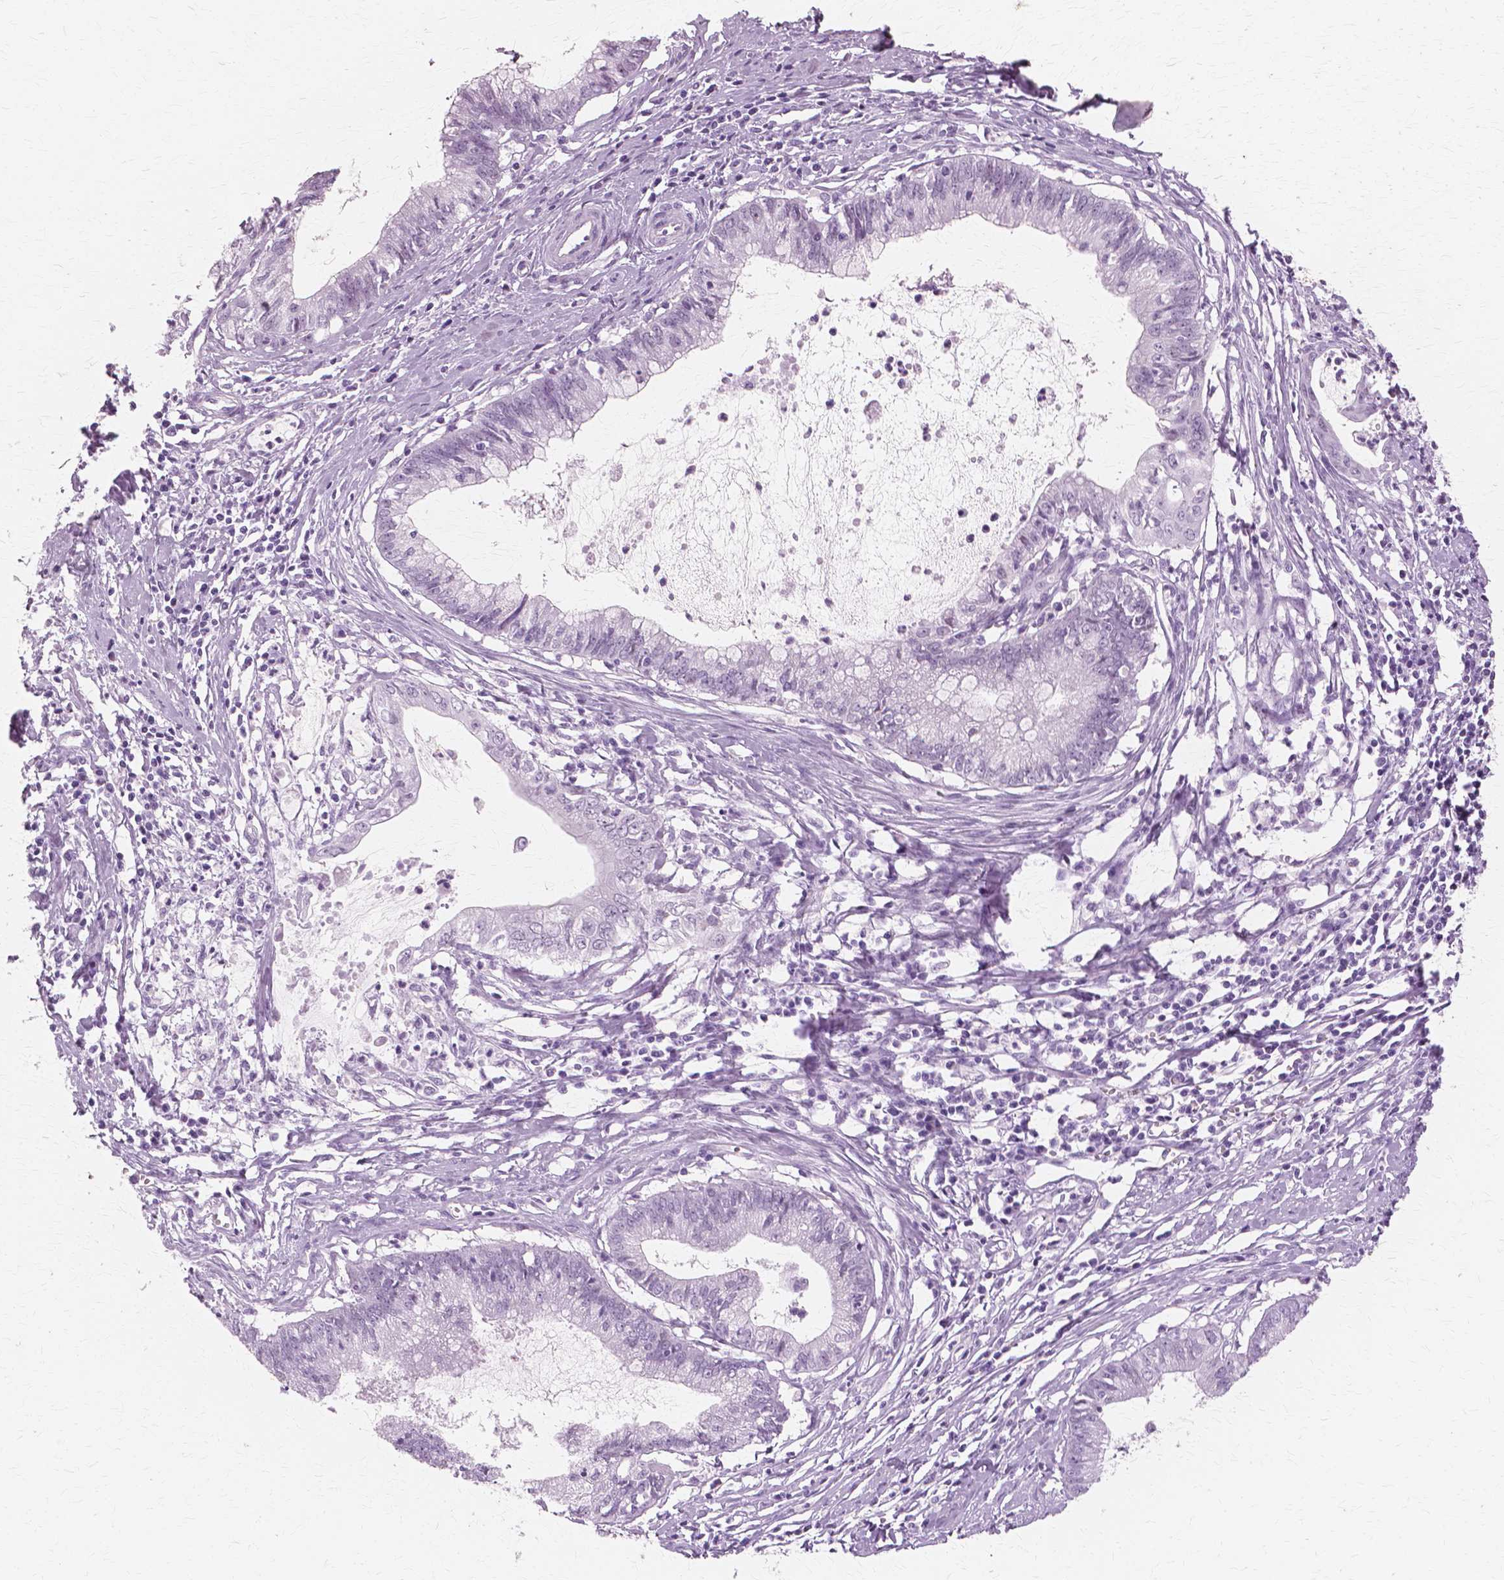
{"staining": {"intensity": "negative", "quantity": "none", "location": "none"}, "tissue": "cervical cancer", "cell_type": "Tumor cells", "image_type": "cancer", "snomed": [{"axis": "morphology", "description": "Normal tissue, NOS"}, {"axis": "morphology", "description": "Adenocarcinoma, NOS"}, {"axis": "topography", "description": "Cervix"}], "caption": "Cervical cancer (adenocarcinoma) stained for a protein using immunohistochemistry (IHC) reveals no positivity tumor cells.", "gene": "SFTPD", "patient": {"sex": "female", "age": 38}}